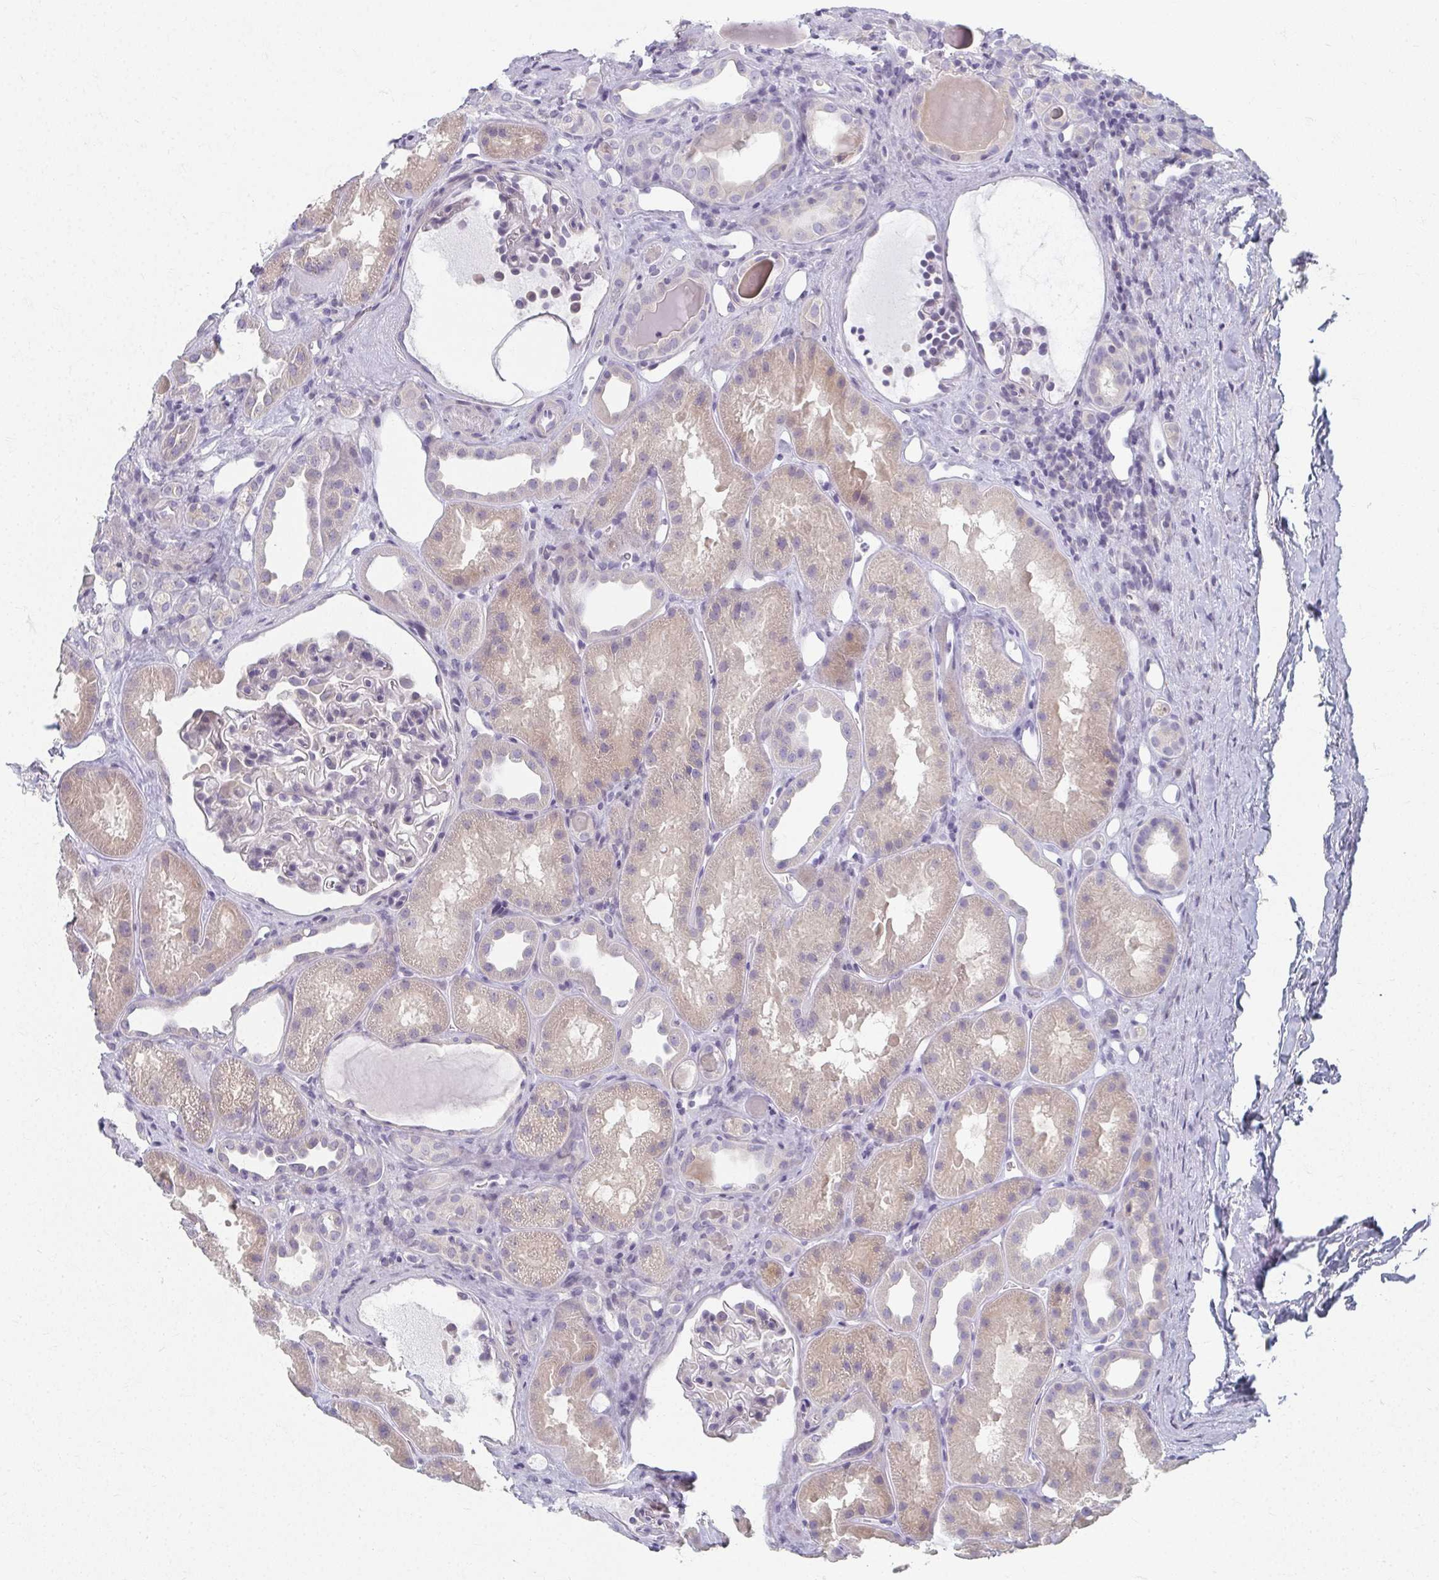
{"staining": {"intensity": "negative", "quantity": "none", "location": "none"}, "tissue": "kidney", "cell_type": "Cells in glomeruli", "image_type": "normal", "snomed": [{"axis": "morphology", "description": "Normal tissue, NOS"}, {"axis": "topography", "description": "Kidney"}], "caption": "Immunohistochemistry (IHC) micrograph of unremarkable human kidney stained for a protein (brown), which displays no expression in cells in glomeruli. (Stains: DAB (3,3'-diaminobenzidine) immunohistochemistry with hematoxylin counter stain, Microscopy: brightfield microscopy at high magnification).", "gene": "CAMKV", "patient": {"sex": "male", "age": 61}}